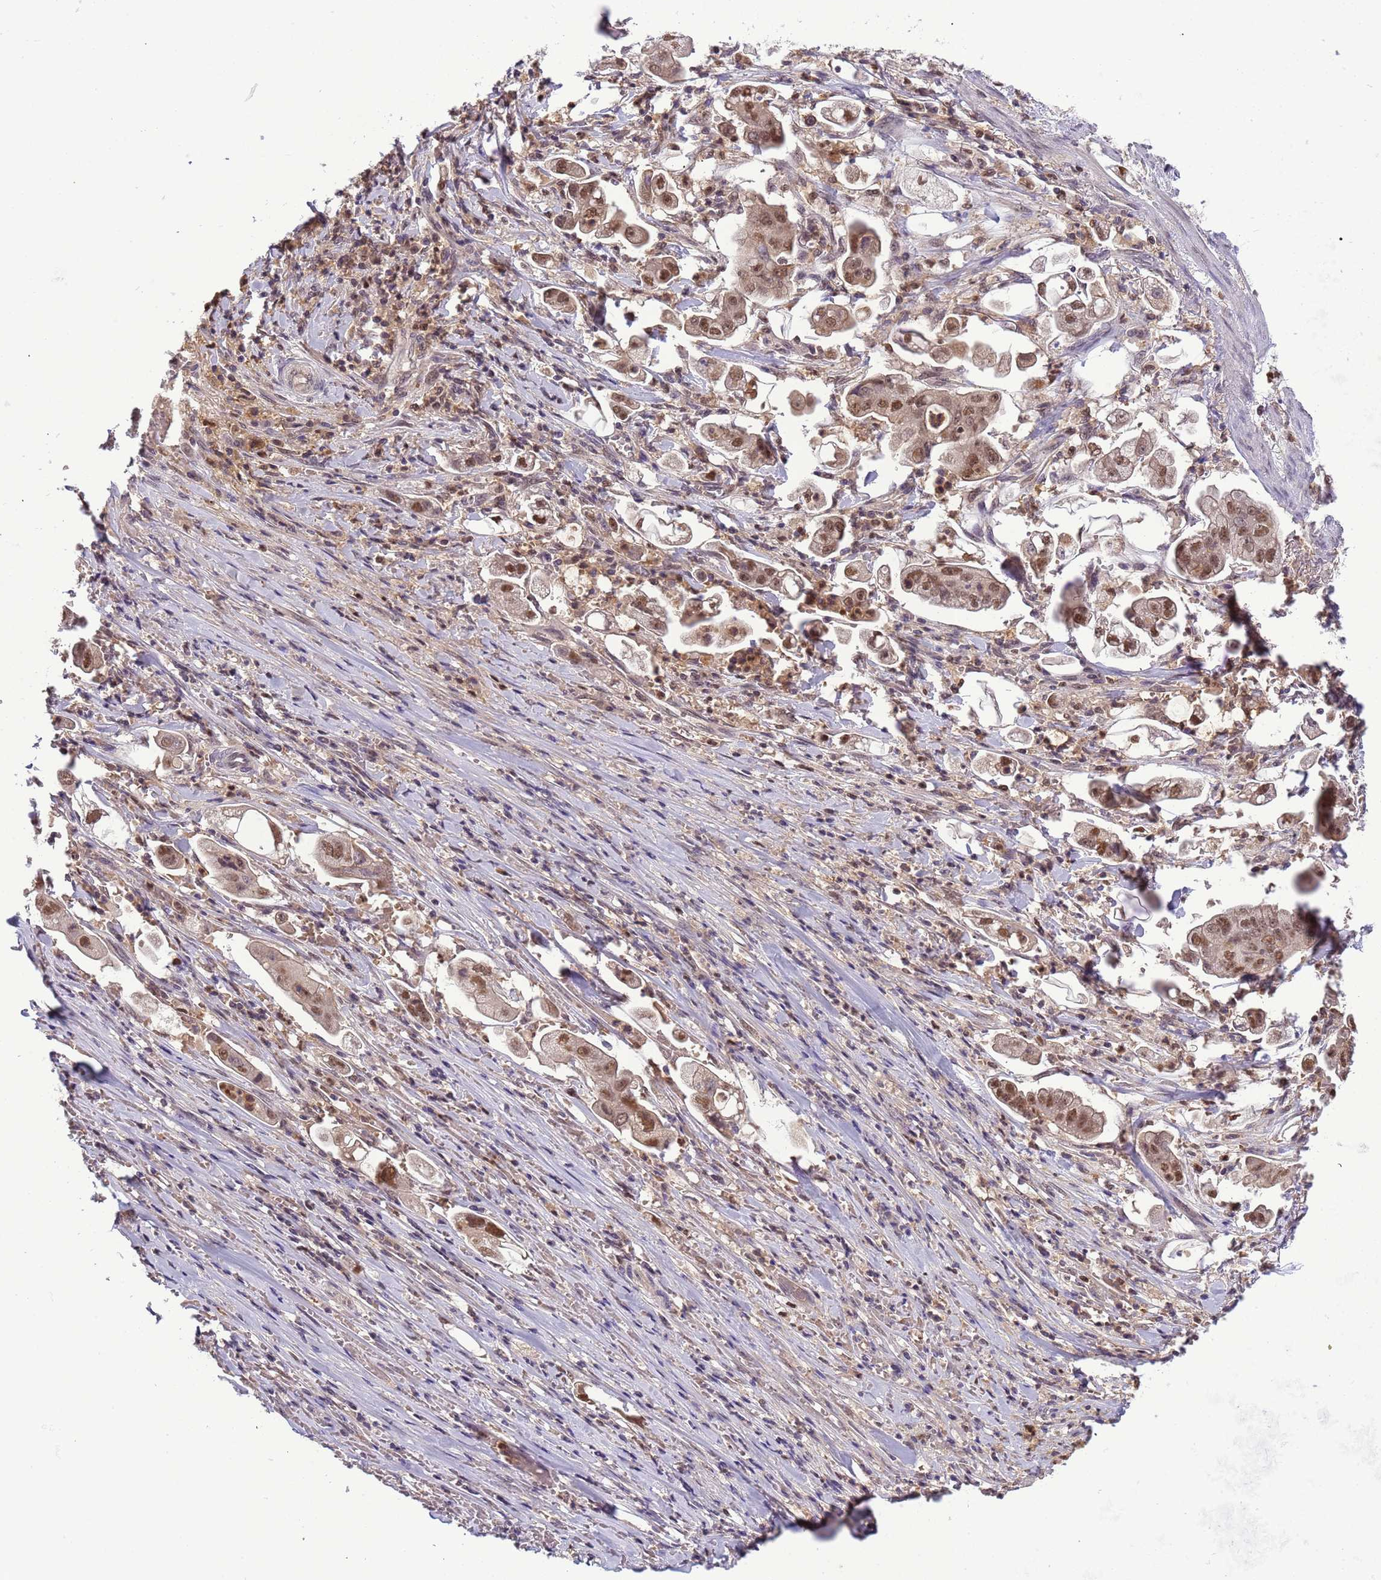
{"staining": {"intensity": "moderate", "quantity": ">75%", "location": "nuclear"}, "tissue": "stomach cancer", "cell_type": "Tumor cells", "image_type": "cancer", "snomed": [{"axis": "morphology", "description": "Adenocarcinoma, NOS"}, {"axis": "topography", "description": "Stomach"}], "caption": "Approximately >75% of tumor cells in human adenocarcinoma (stomach) exhibit moderate nuclear protein expression as visualized by brown immunohistochemical staining.", "gene": "CD53", "patient": {"sex": "male", "age": 62}}